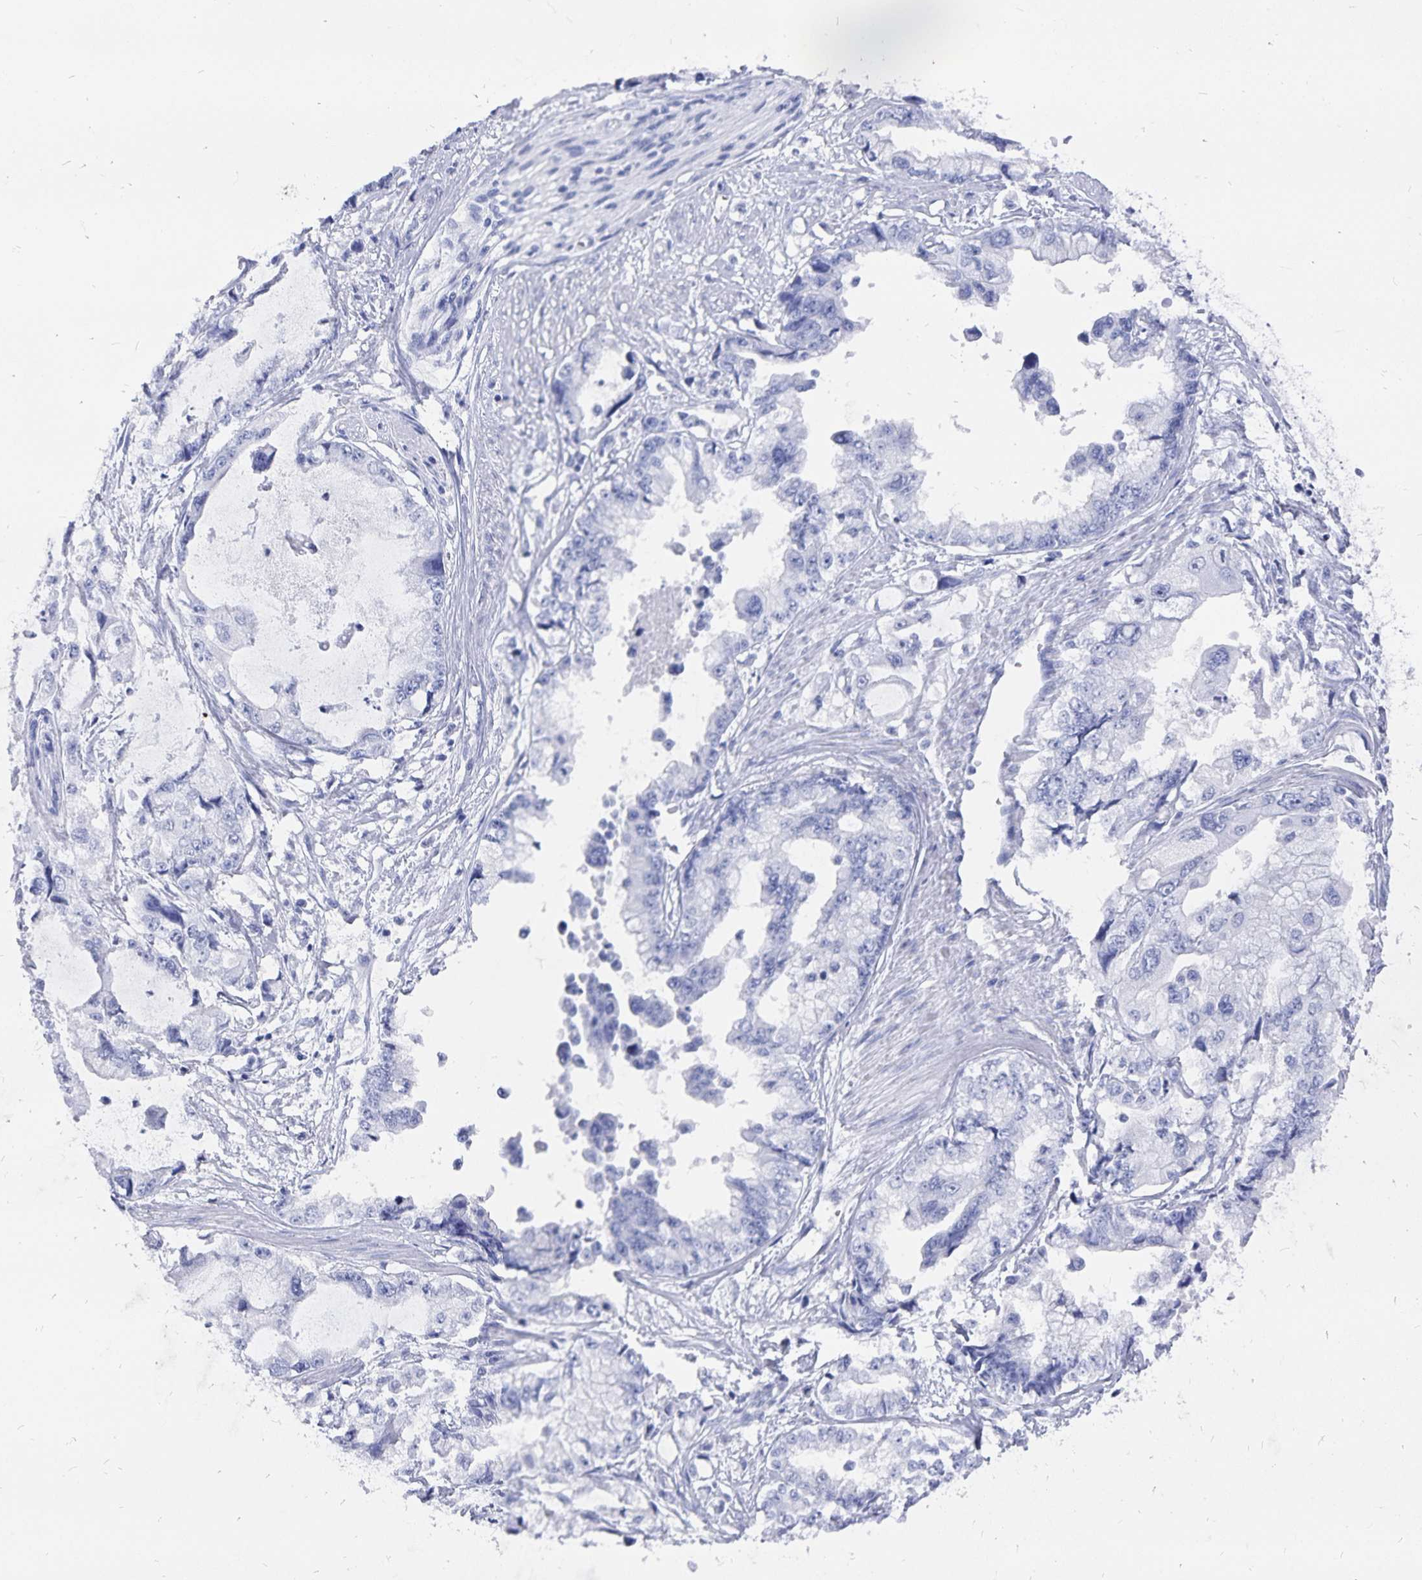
{"staining": {"intensity": "negative", "quantity": "none", "location": "none"}, "tissue": "stomach cancer", "cell_type": "Tumor cells", "image_type": "cancer", "snomed": [{"axis": "morphology", "description": "Adenocarcinoma, NOS"}, {"axis": "topography", "description": "Pancreas"}, {"axis": "topography", "description": "Stomach, upper"}, {"axis": "topography", "description": "Stomach"}], "caption": "Human stomach cancer (adenocarcinoma) stained for a protein using IHC shows no positivity in tumor cells.", "gene": "ADH1A", "patient": {"sex": "male", "age": 77}}